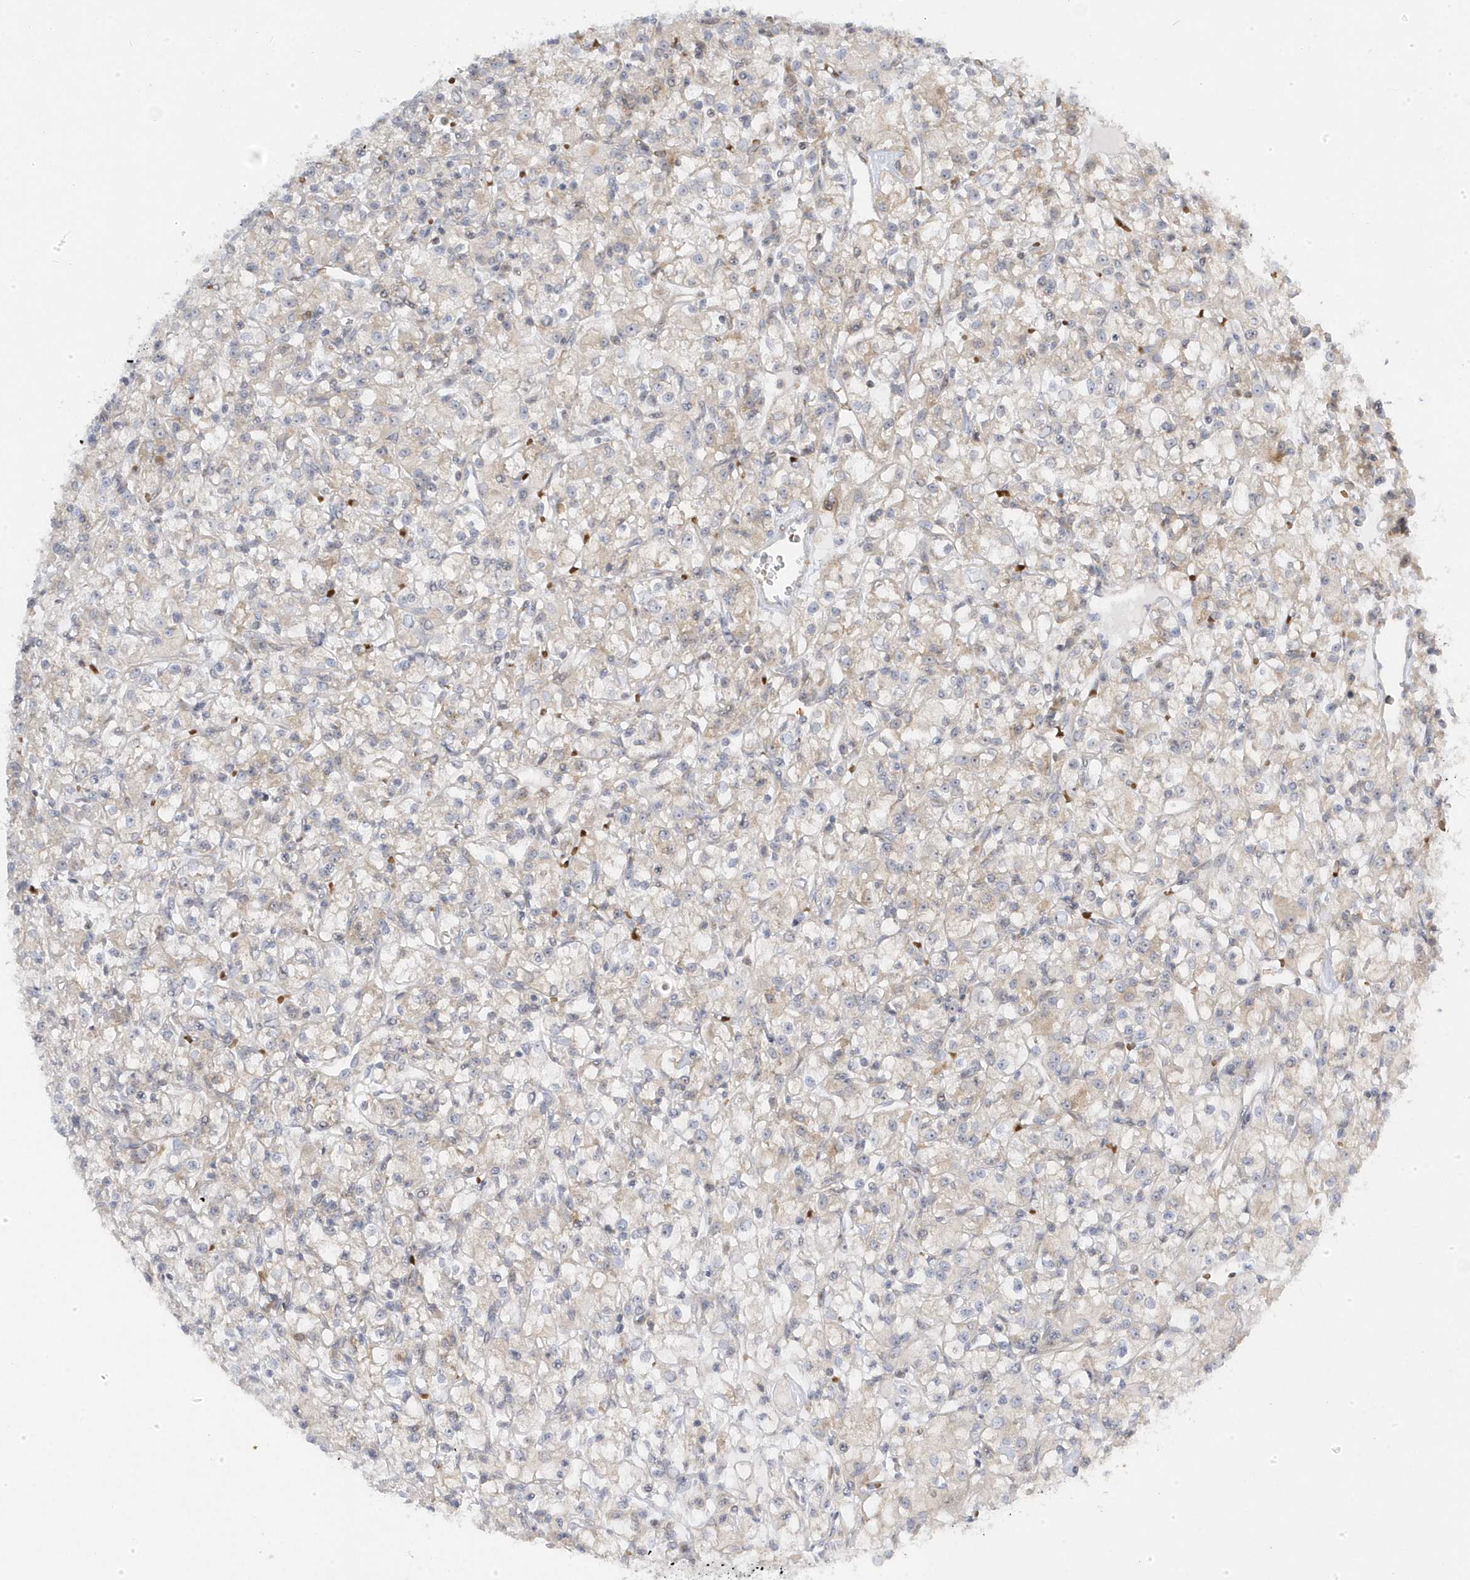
{"staining": {"intensity": "negative", "quantity": "none", "location": "none"}, "tissue": "renal cancer", "cell_type": "Tumor cells", "image_type": "cancer", "snomed": [{"axis": "morphology", "description": "Adenocarcinoma, NOS"}, {"axis": "topography", "description": "Kidney"}], "caption": "There is no significant staining in tumor cells of renal cancer (adenocarcinoma).", "gene": "MAP7D3", "patient": {"sex": "female", "age": 59}}